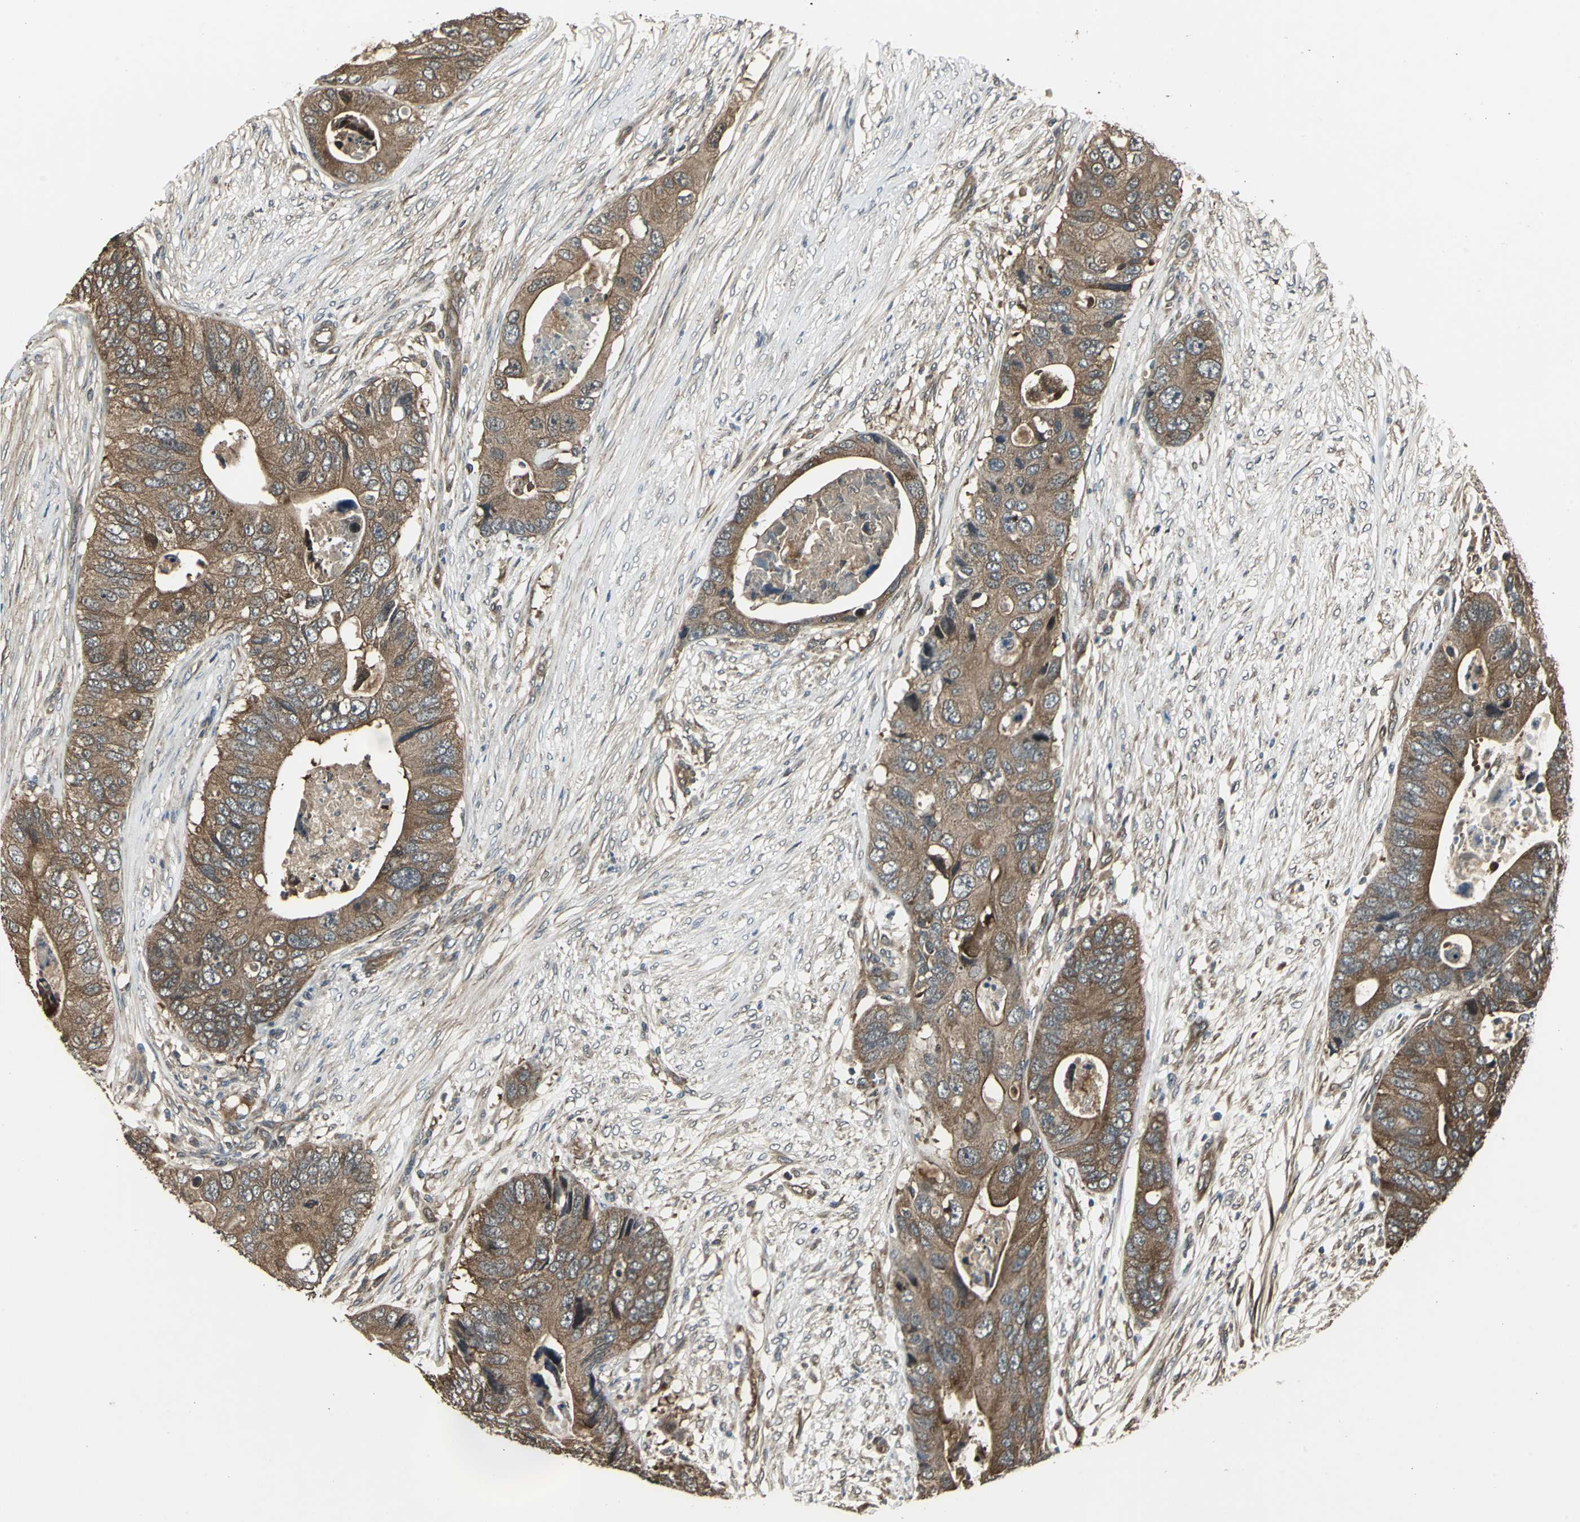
{"staining": {"intensity": "moderate", "quantity": ">75%", "location": "cytoplasmic/membranous"}, "tissue": "colorectal cancer", "cell_type": "Tumor cells", "image_type": "cancer", "snomed": [{"axis": "morphology", "description": "Adenocarcinoma, NOS"}, {"axis": "topography", "description": "Colon"}], "caption": "Immunohistochemistry (IHC) (DAB (3,3'-diaminobenzidine)) staining of human colorectal cancer (adenocarcinoma) reveals moderate cytoplasmic/membranous protein positivity in about >75% of tumor cells. Nuclei are stained in blue.", "gene": "PFDN1", "patient": {"sex": "male", "age": 71}}